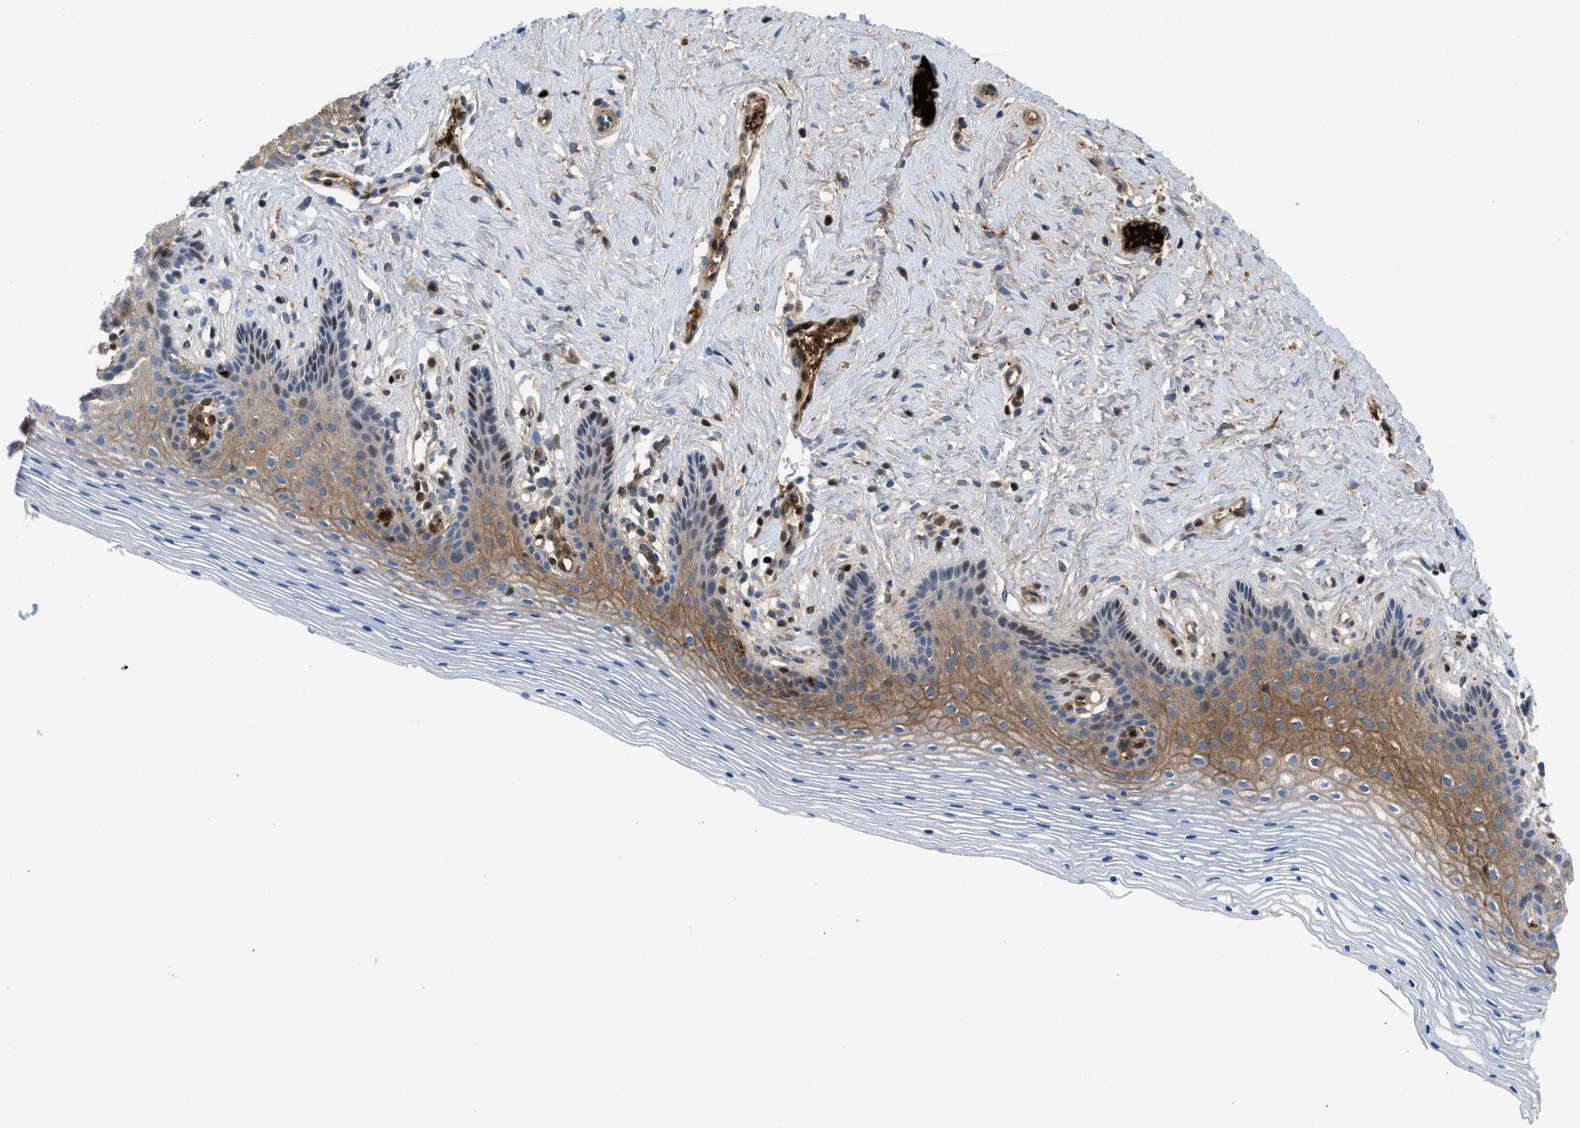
{"staining": {"intensity": "moderate", "quantity": "25%-75%", "location": "cytoplasmic/membranous"}, "tissue": "vagina", "cell_type": "Squamous epithelial cells", "image_type": "normal", "snomed": [{"axis": "morphology", "description": "Normal tissue, NOS"}, {"axis": "topography", "description": "Vagina"}], "caption": "Brown immunohistochemical staining in benign vagina reveals moderate cytoplasmic/membranous expression in approximately 25%-75% of squamous epithelial cells.", "gene": "LEF1", "patient": {"sex": "female", "age": 32}}